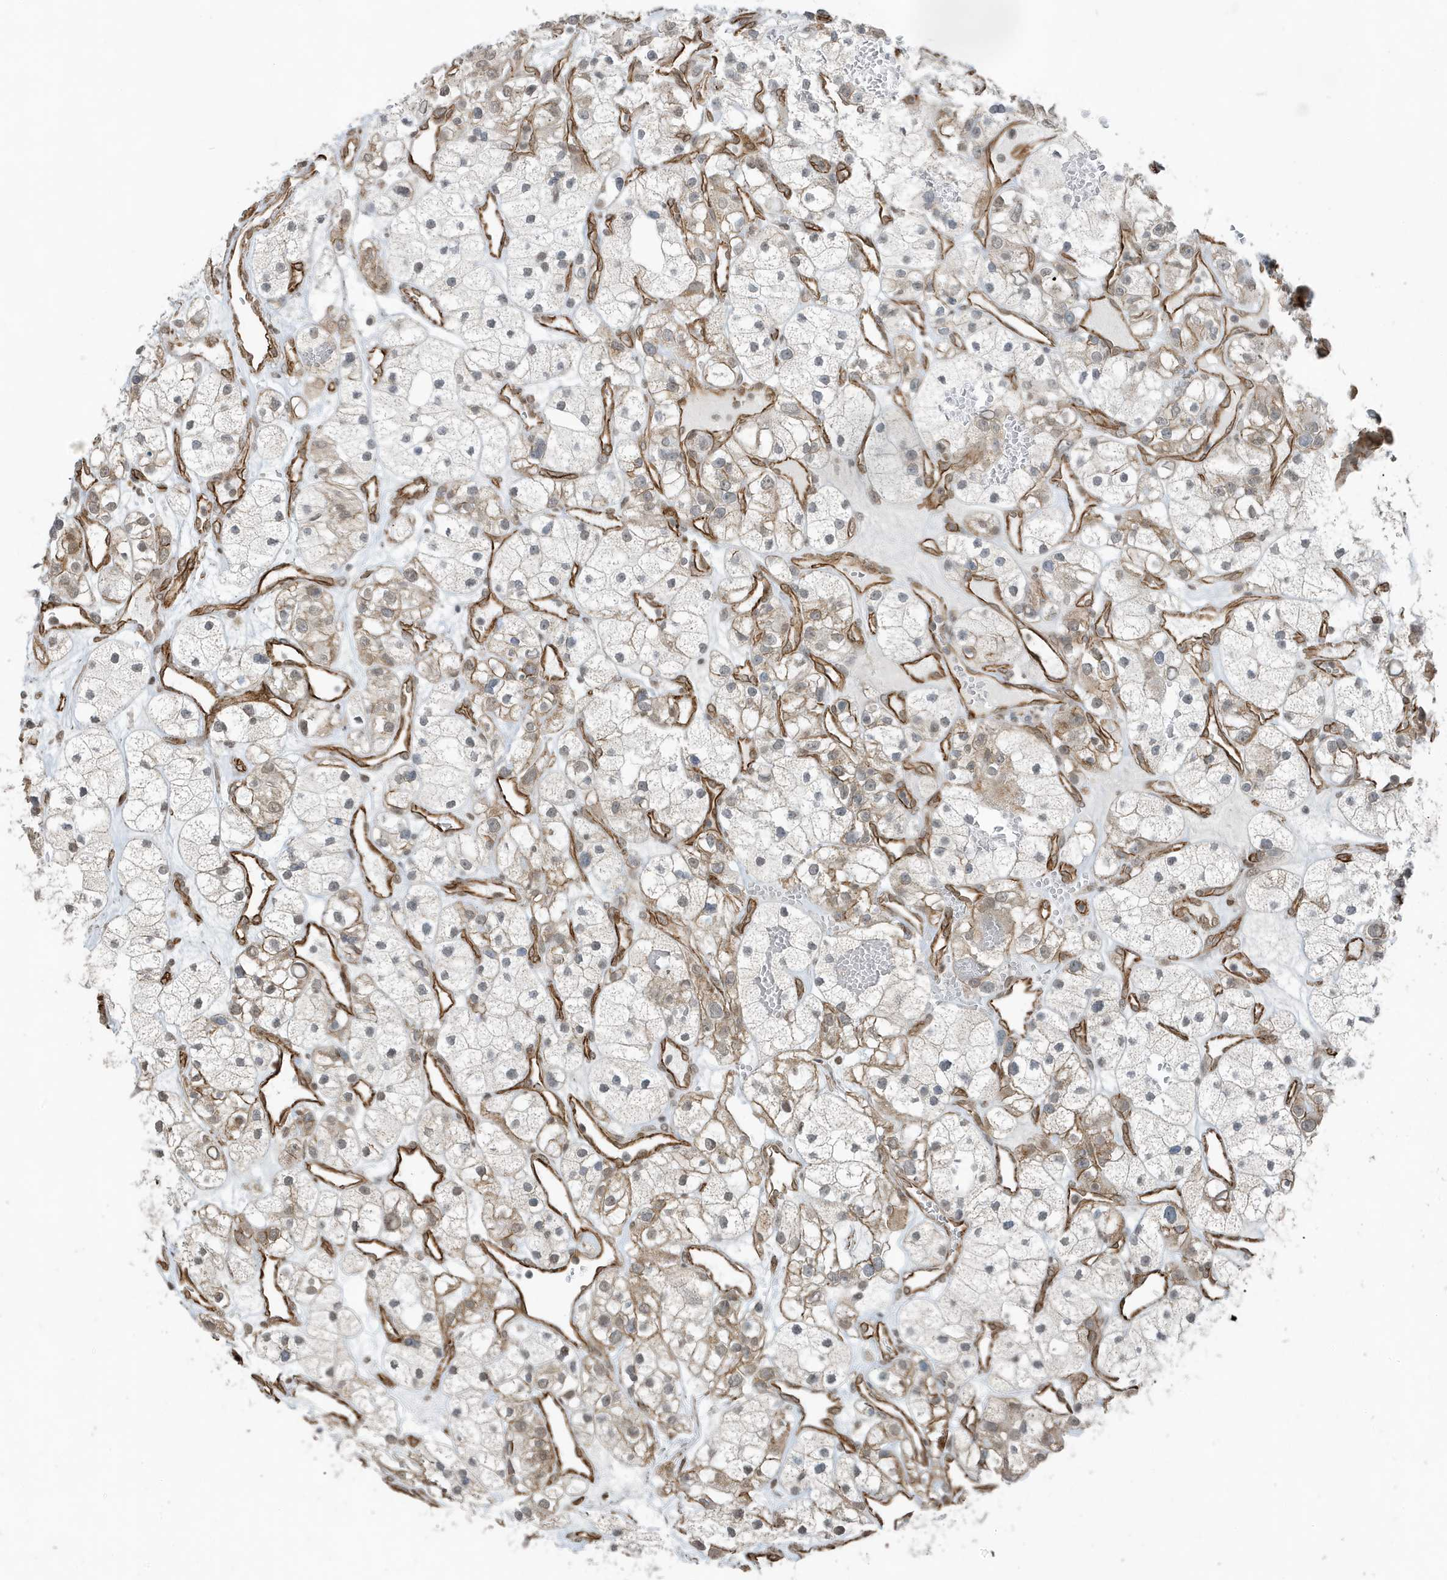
{"staining": {"intensity": "weak", "quantity": "<25%", "location": "cytoplasmic/membranous"}, "tissue": "renal cancer", "cell_type": "Tumor cells", "image_type": "cancer", "snomed": [{"axis": "morphology", "description": "Adenocarcinoma, NOS"}, {"axis": "topography", "description": "Kidney"}], "caption": "Renal cancer (adenocarcinoma) stained for a protein using immunohistochemistry (IHC) exhibits no staining tumor cells.", "gene": "CHCHD4", "patient": {"sex": "female", "age": 57}}